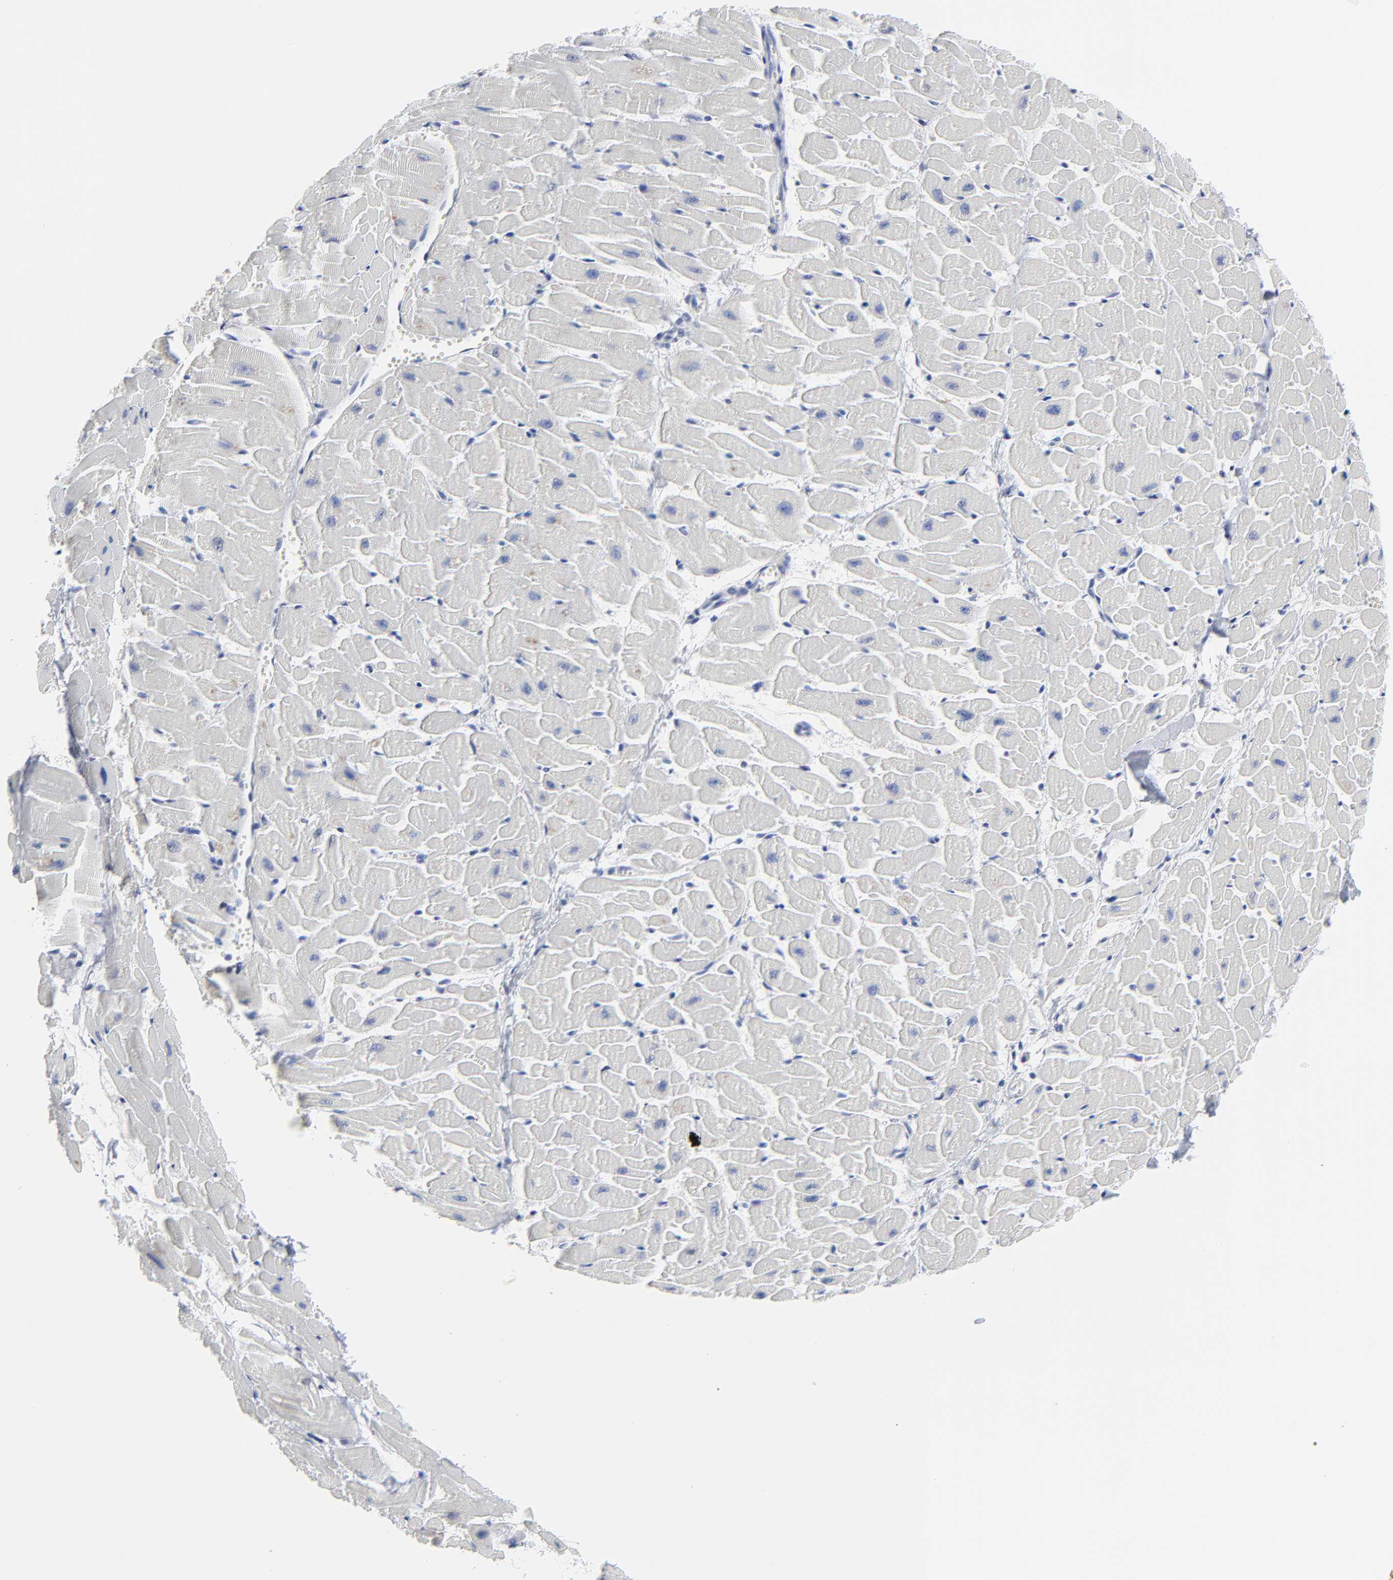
{"staining": {"intensity": "negative", "quantity": "none", "location": "none"}, "tissue": "heart muscle", "cell_type": "Cardiomyocytes", "image_type": "normal", "snomed": [{"axis": "morphology", "description": "Normal tissue, NOS"}, {"axis": "topography", "description": "Heart"}], "caption": "Immunohistochemistry (IHC) histopathology image of benign heart muscle stained for a protein (brown), which demonstrates no positivity in cardiomyocytes.", "gene": "CDK1", "patient": {"sex": "female", "age": 19}}